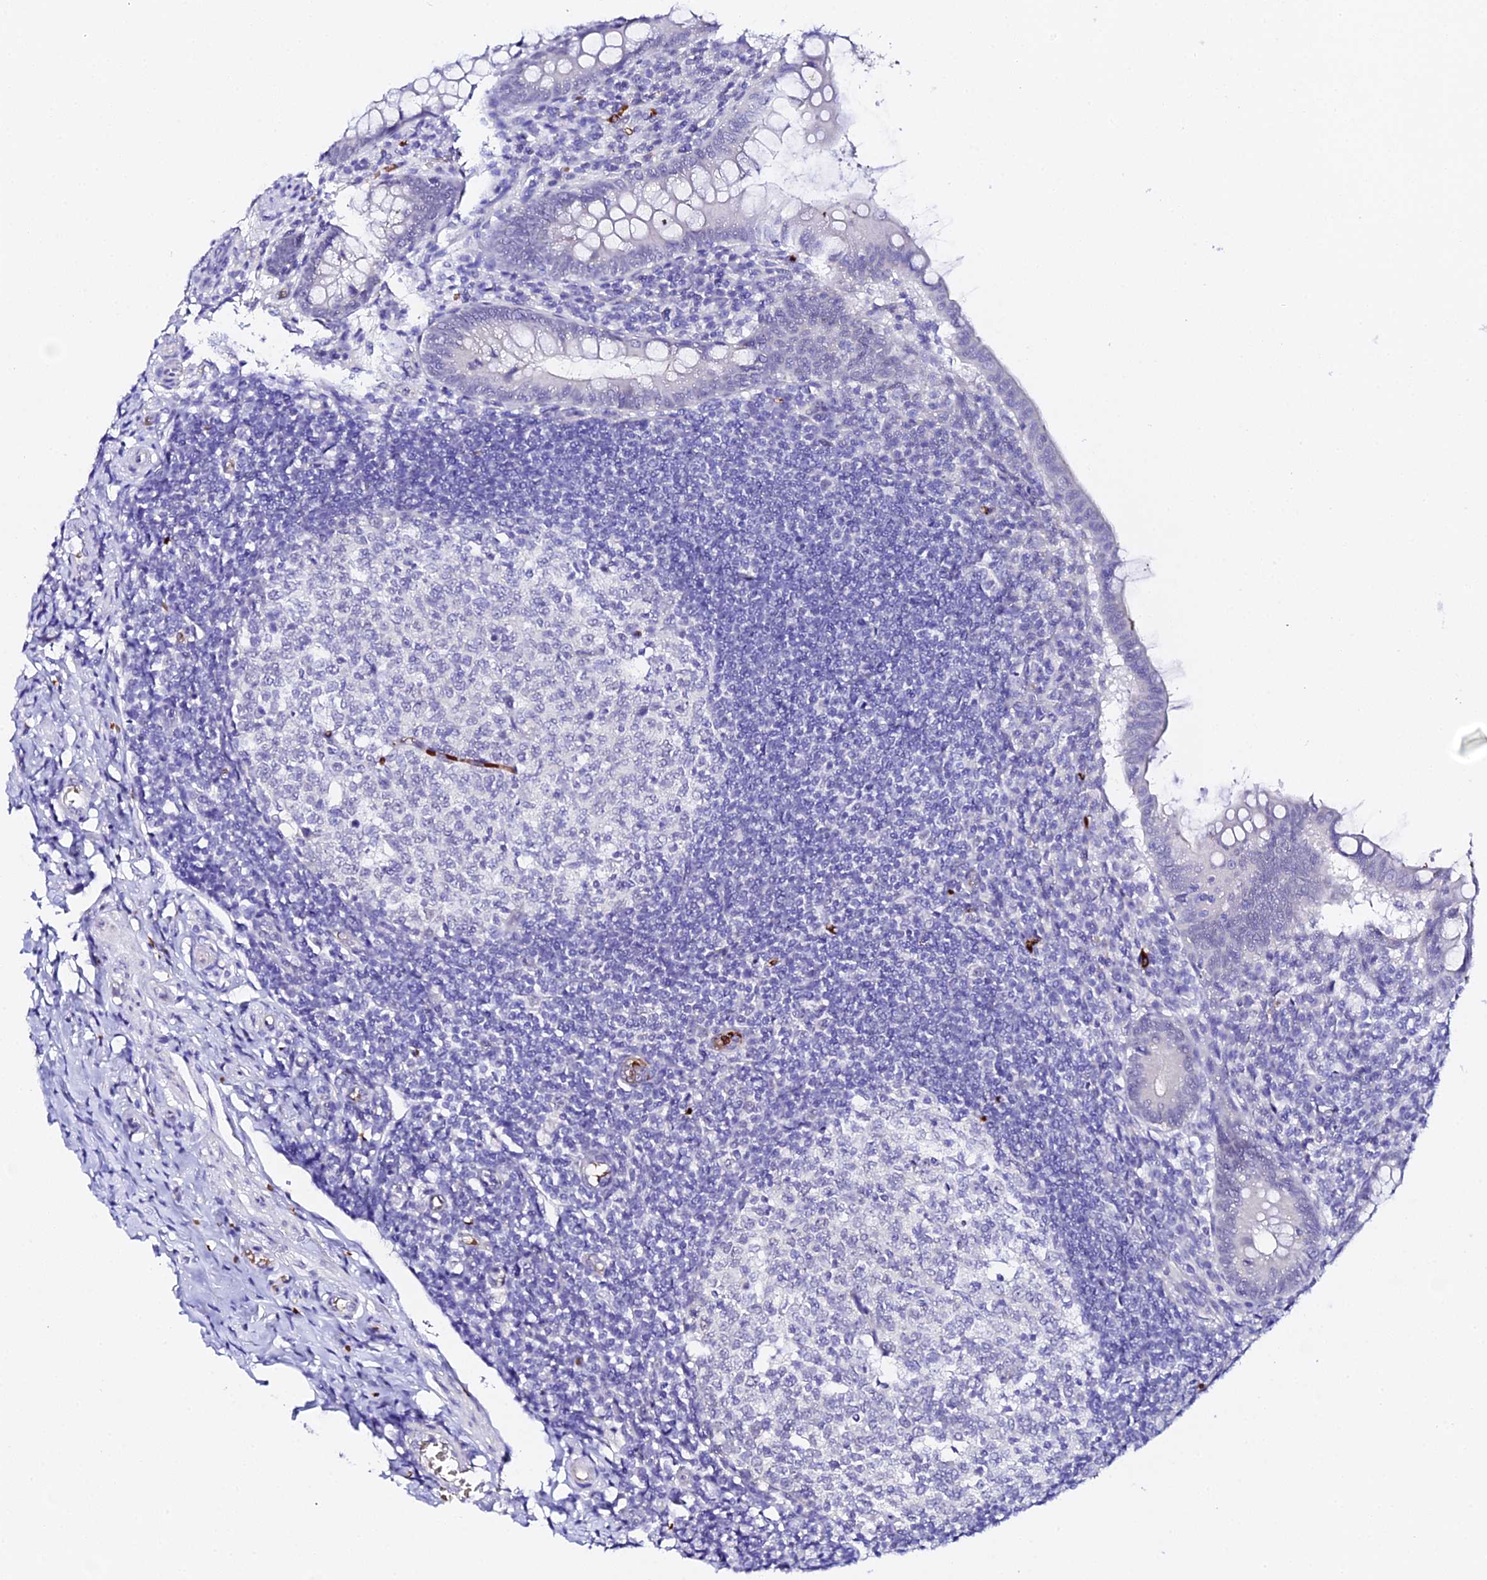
{"staining": {"intensity": "negative", "quantity": "none", "location": "none"}, "tissue": "appendix", "cell_type": "Glandular cells", "image_type": "normal", "snomed": [{"axis": "morphology", "description": "Normal tissue, NOS"}, {"axis": "topography", "description": "Appendix"}], "caption": "An immunohistochemistry histopathology image of benign appendix is shown. There is no staining in glandular cells of appendix.", "gene": "CFAP45", "patient": {"sex": "female", "age": 33}}